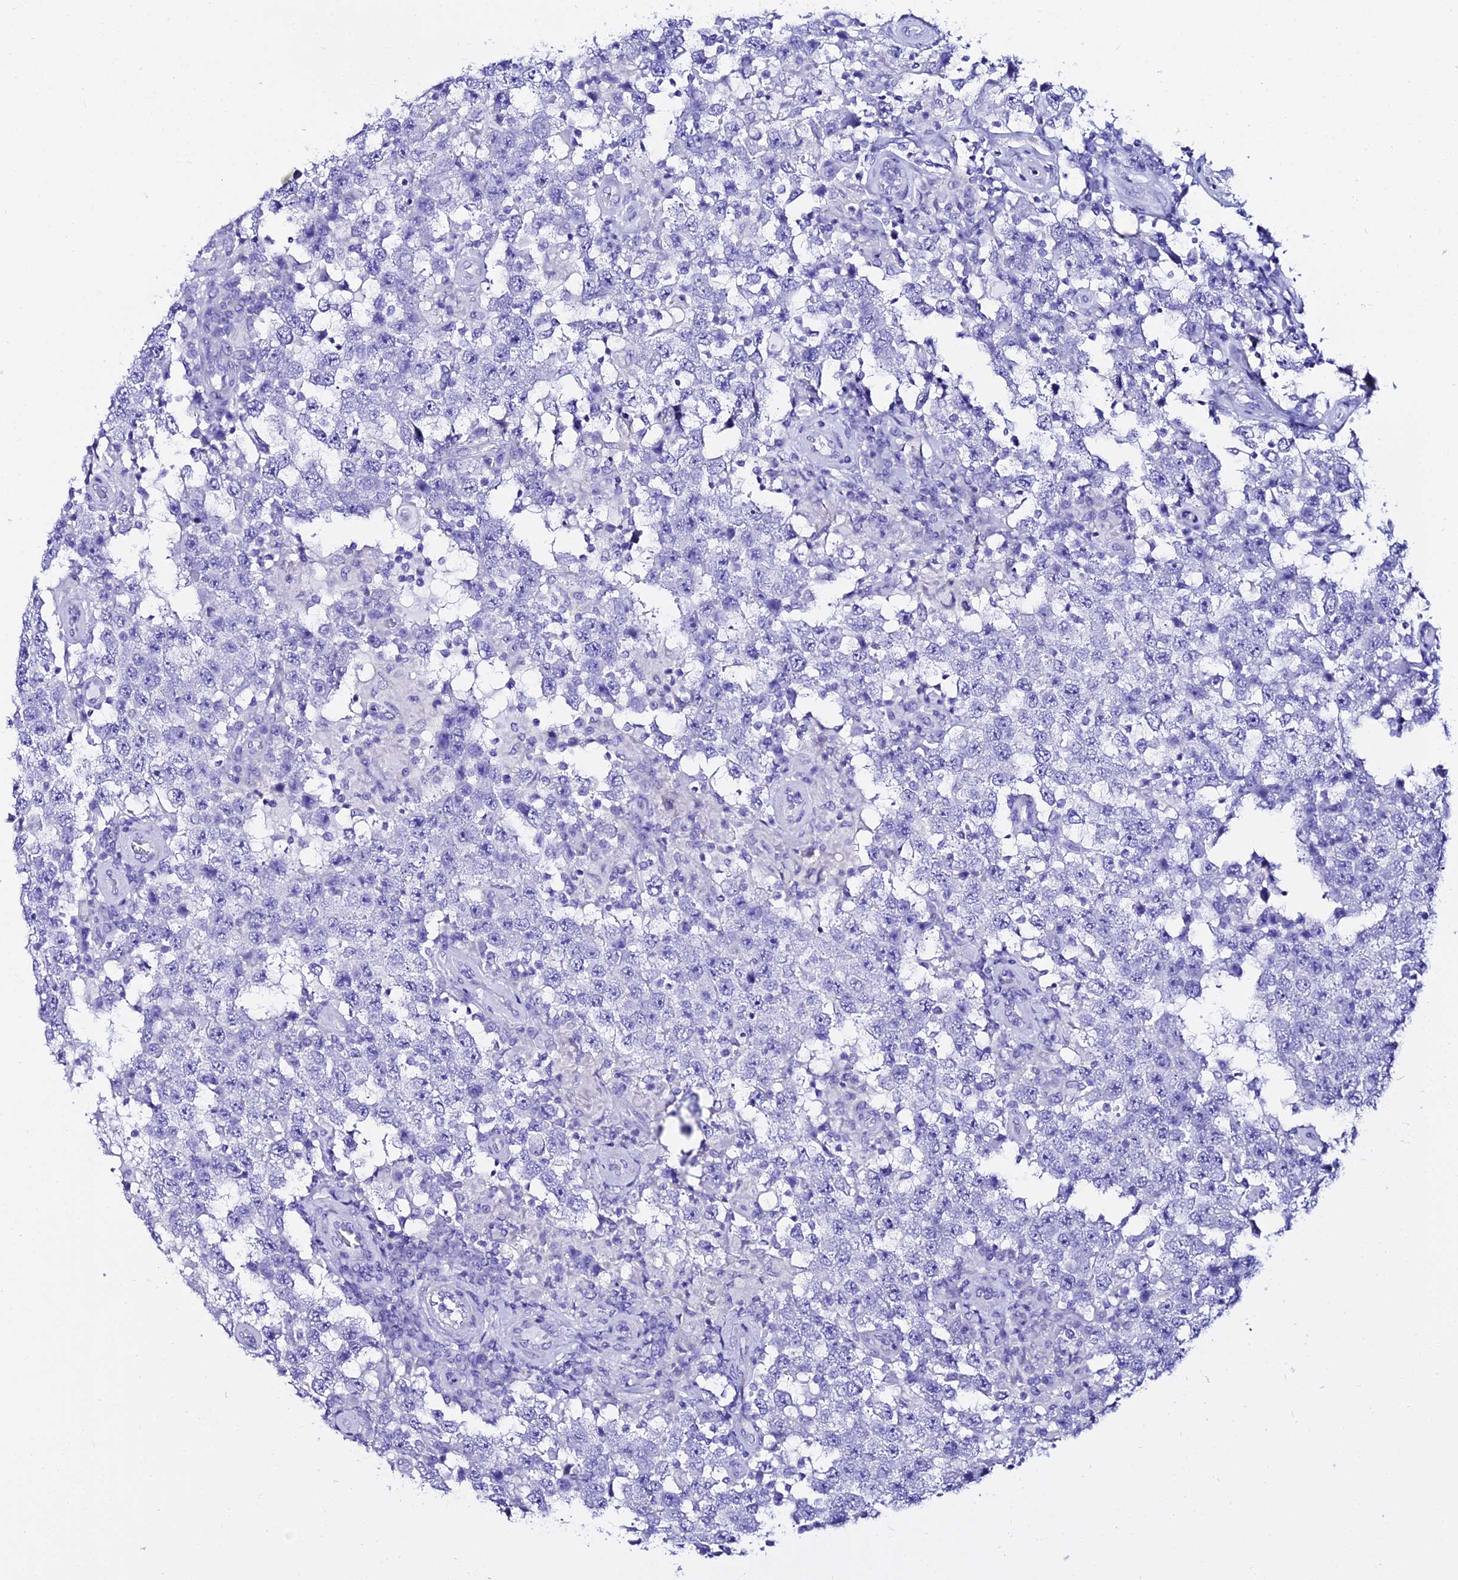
{"staining": {"intensity": "negative", "quantity": "none", "location": "none"}, "tissue": "testis cancer", "cell_type": "Tumor cells", "image_type": "cancer", "snomed": [{"axis": "morphology", "description": "Normal tissue, NOS"}, {"axis": "morphology", "description": "Urothelial carcinoma, High grade"}, {"axis": "morphology", "description": "Seminoma, NOS"}, {"axis": "morphology", "description": "Carcinoma, Embryonal, NOS"}, {"axis": "topography", "description": "Urinary bladder"}, {"axis": "topography", "description": "Testis"}], "caption": "A histopathology image of human seminoma (testis) is negative for staining in tumor cells.", "gene": "OR4D5", "patient": {"sex": "male", "age": 41}}